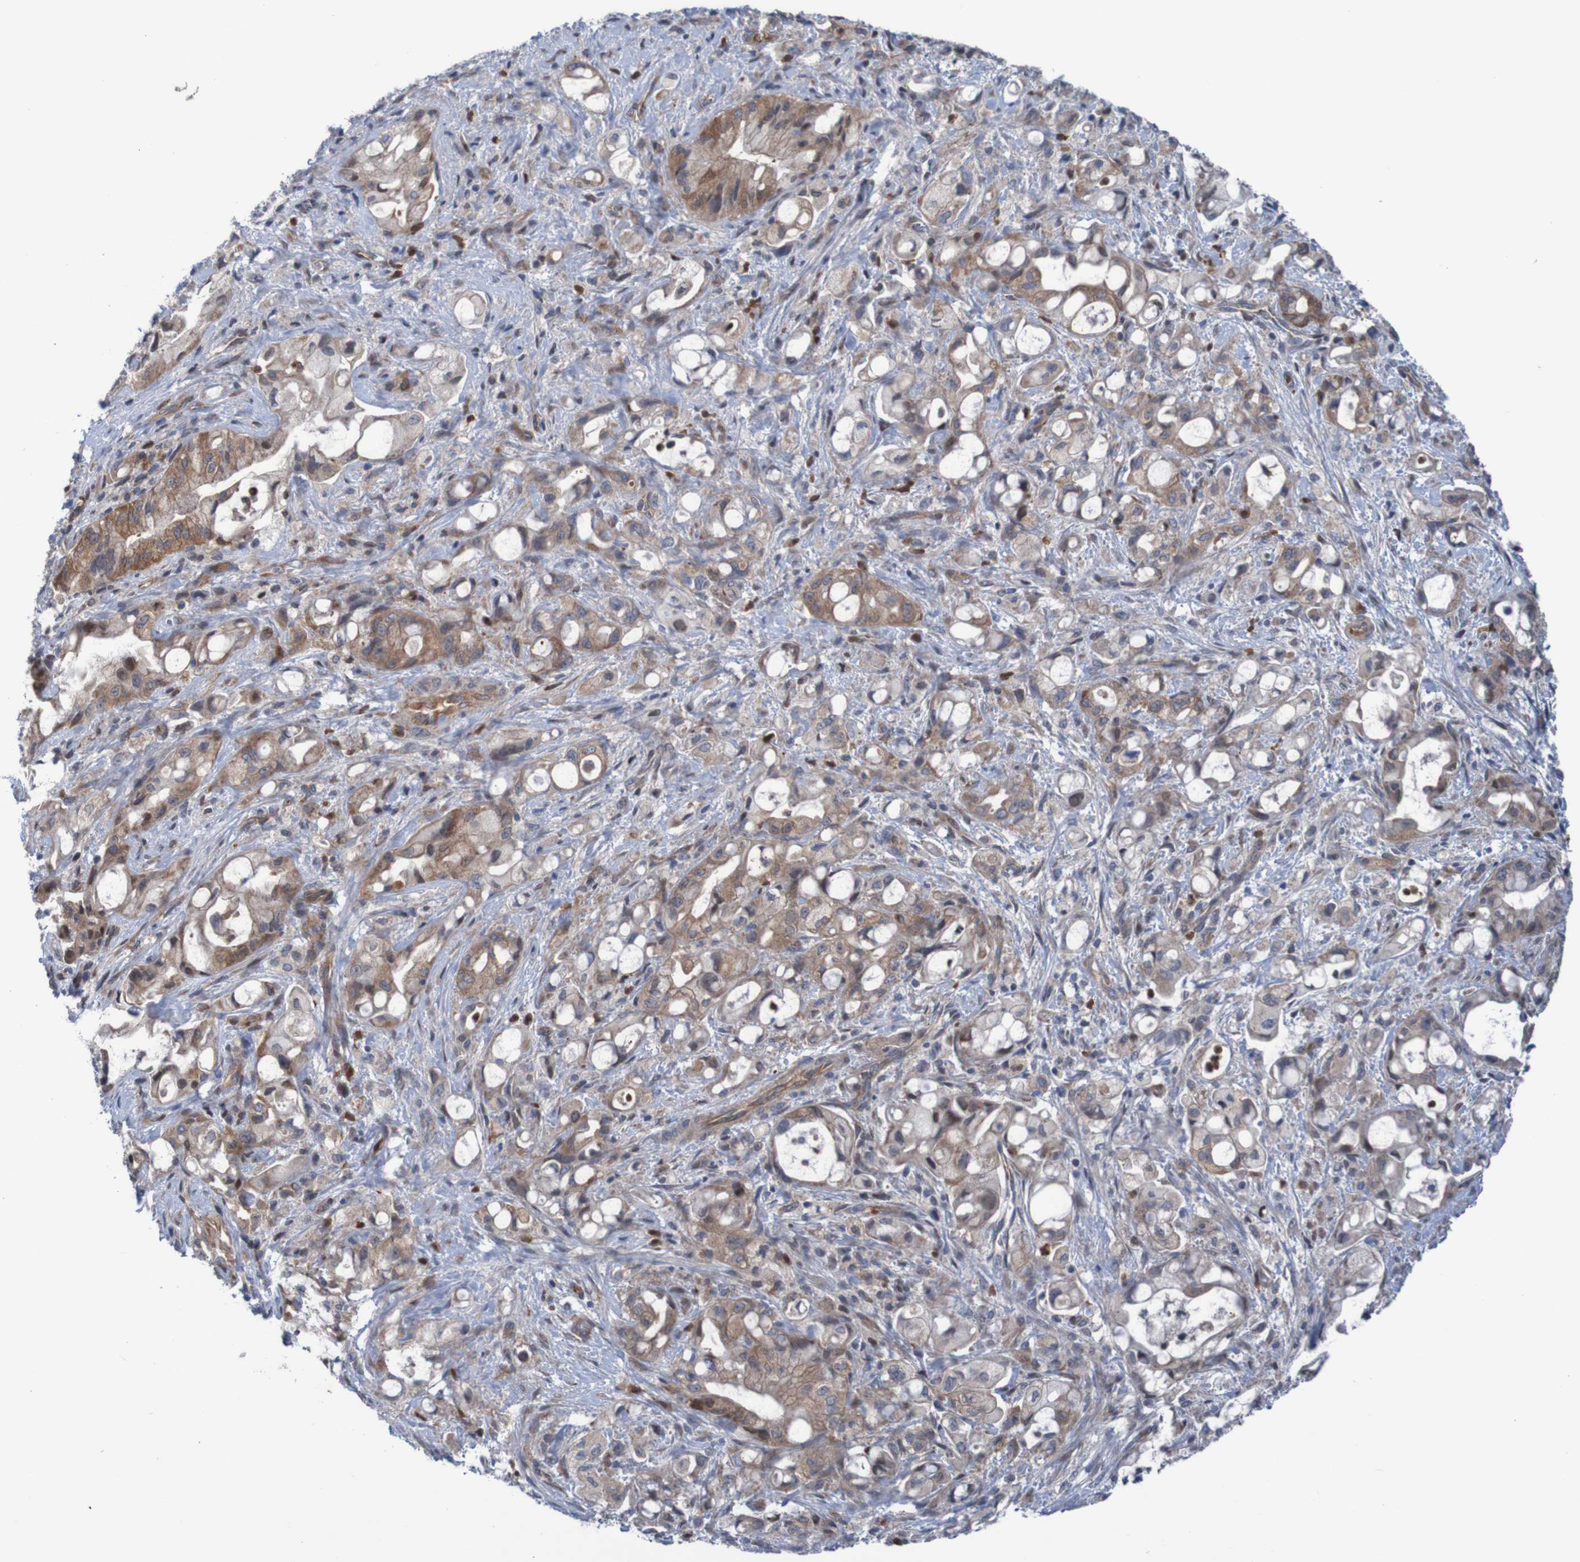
{"staining": {"intensity": "moderate", "quantity": "25%-75%", "location": "cytoplasmic/membranous"}, "tissue": "pancreatic cancer", "cell_type": "Tumor cells", "image_type": "cancer", "snomed": [{"axis": "morphology", "description": "Adenocarcinoma, NOS"}, {"axis": "topography", "description": "Pancreas"}], "caption": "Immunohistochemistry (IHC) image of neoplastic tissue: human adenocarcinoma (pancreatic) stained using immunohistochemistry (IHC) demonstrates medium levels of moderate protein expression localized specifically in the cytoplasmic/membranous of tumor cells, appearing as a cytoplasmic/membranous brown color.", "gene": "ANGPT4", "patient": {"sex": "male", "age": 79}}